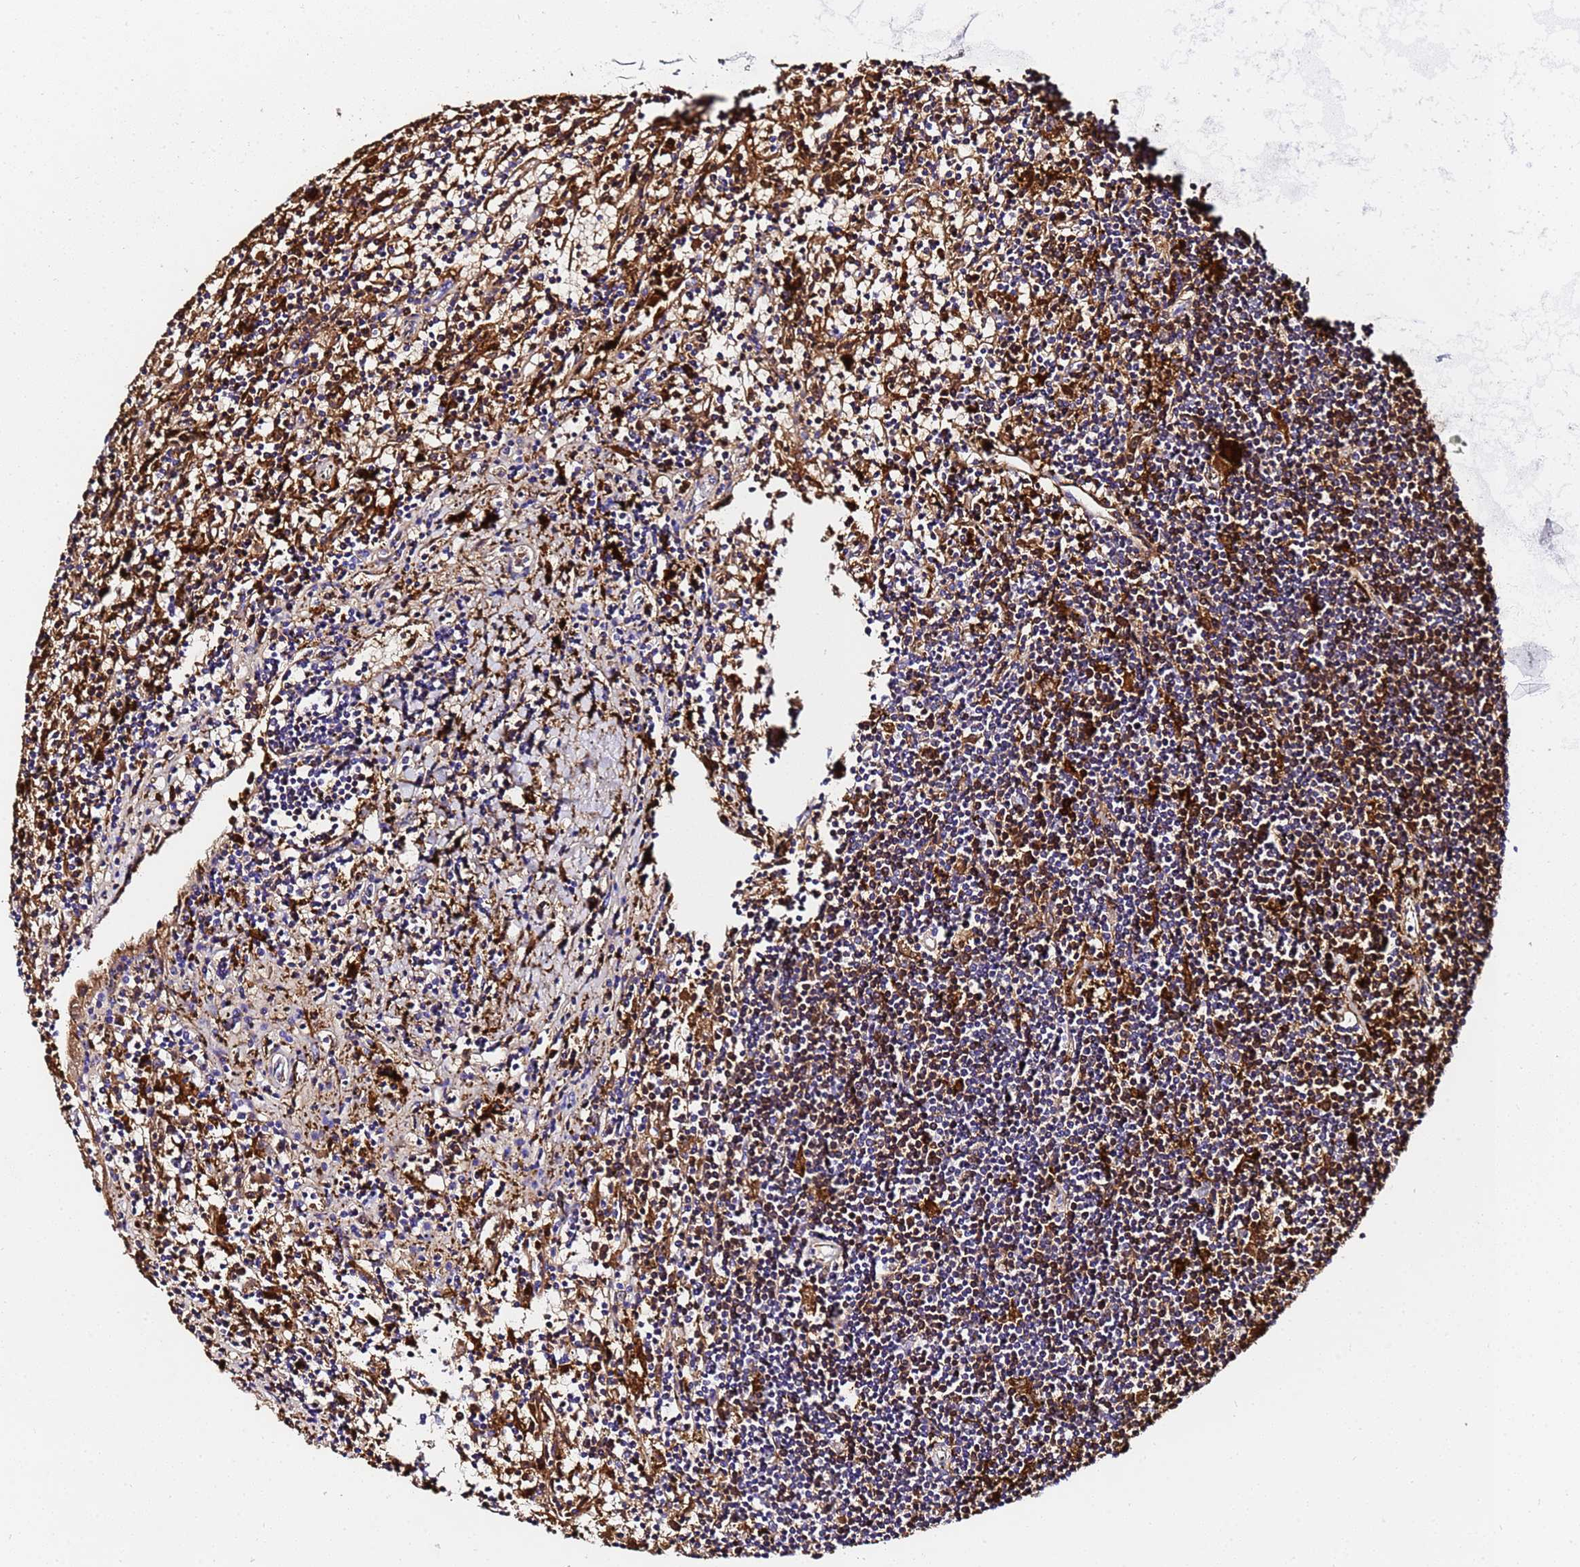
{"staining": {"intensity": "moderate", "quantity": "25%-75%", "location": "cytoplasmic/membranous"}, "tissue": "lymphoma", "cell_type": "Tumor cells", "image_type": "cancer", "snomed": [{"axis": "morphology", "description": "Malignant lymphoma, non-Hodgkin's type, Low grade"}, {"axis": "topography", "description": "Spleen"}], "caption": "Protein analysis of malignant lymphoma, non-Hodgkin's type (low-grade) tissue reveals moderate cytoplasmic/membranous staining in approximately 25%-75% of tumor cells. (Stains: DAB in brown, nuclei in blue, Microscopy: brightfield microscopy at high magnification).", "gene": "FTL", "patient": {"sex": "male", "age": 76}}